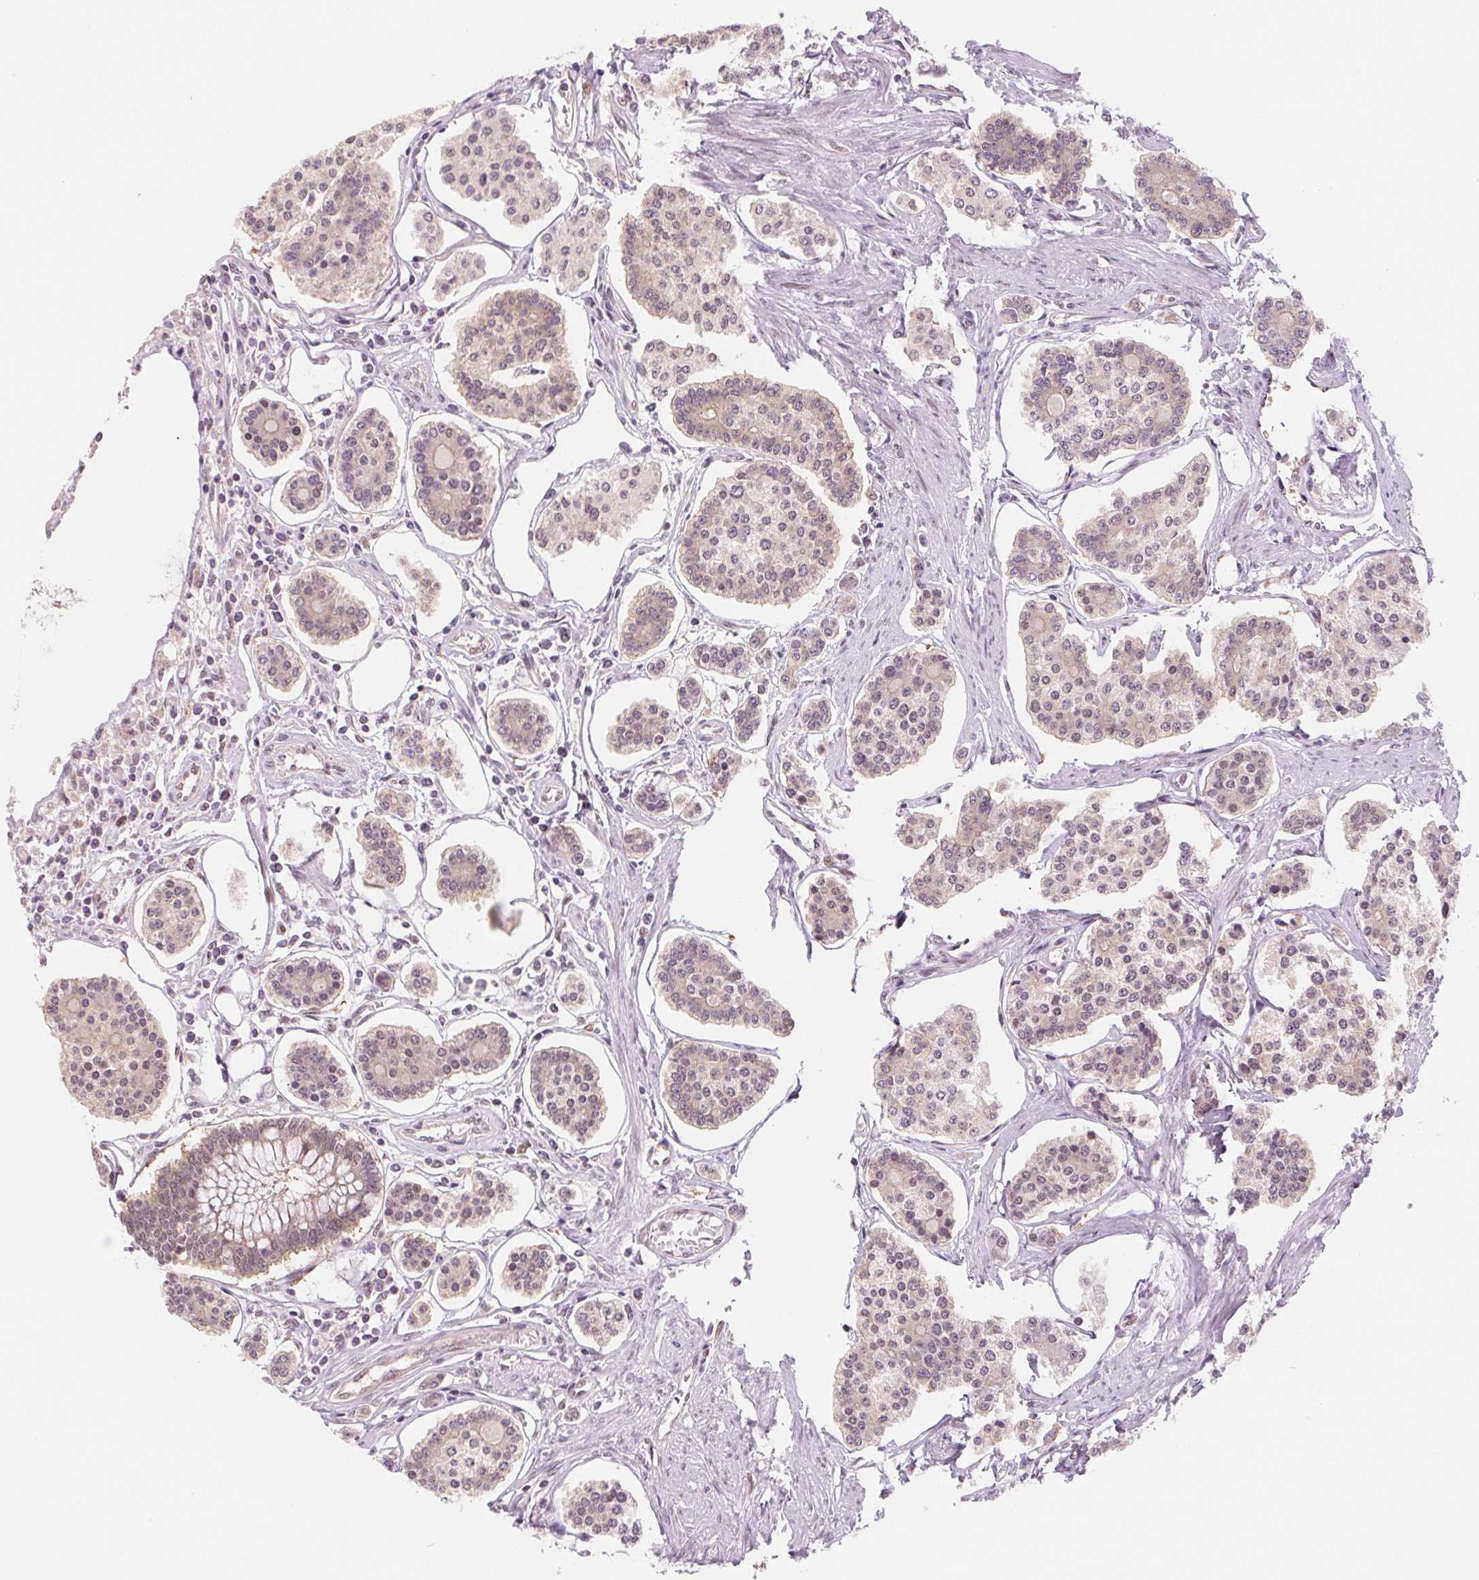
{"staining": {"intensity": "weak", "quantity": "<25%", "location": "cytoplasmic/membranous"}, "tissue": "carcinoid", "cell_type": "Tumor cells", "image_type": "cancer", "snomed": [{"axis": "morphology", "description": "Carcinoid, malignant, NOS"}, {"axis": "topography", "description": "Small intestine"}], "caption": "A high-resolution histopathology image shows IHC staining of carcinoid (malignant), which displays no significant positivity in tumor cells. The staining is performed using DAB brown chromogen with nuclei counter-stained in using hematoxylin.", "gene": "DNAJB6", "patient": {"sex": "female", "age": 65}}